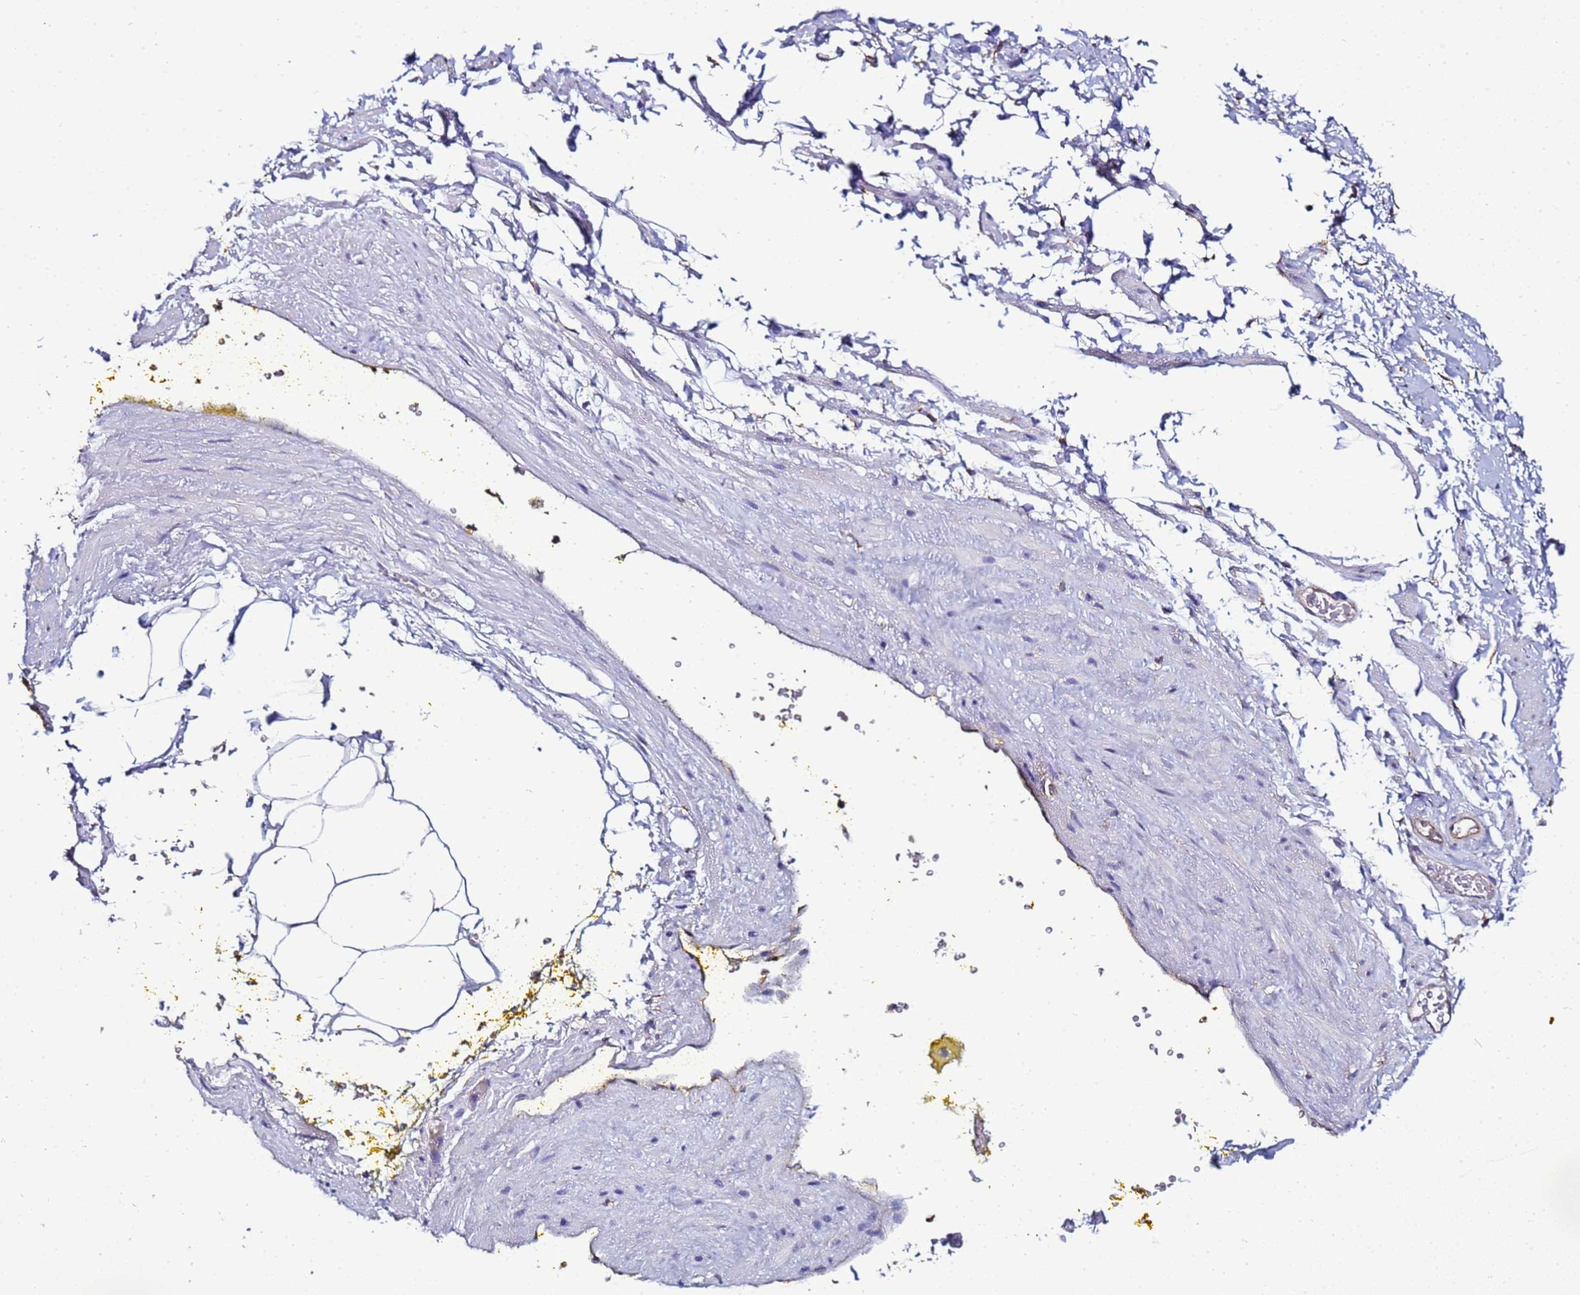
{"staining": {"intensity": "negative", "quantity": "none", "location": "none"}, "tissue": "adipose tissue", "cell_type": "Adipocytes", "image_type": "normal", "snomed": [{"axis": "morphology", "description": "Normal tissue, NOS"}, {"axis": "morphology", "description": "Adenocarcinoma, Low grade"}, {"axis": "topography", "description": "Prostate"}, {"axis": "topography", "description": "Peripheral nerve tissue"}], "caption": "Adipocytes show no significant expression in benign adipose tissue. (Brightfield microscopy of DAB (3,3'-diaminobenzidine) IHC at high magnification).", "gene": "ENOPH1", "patient": {"sex": "male", "age": 63}}